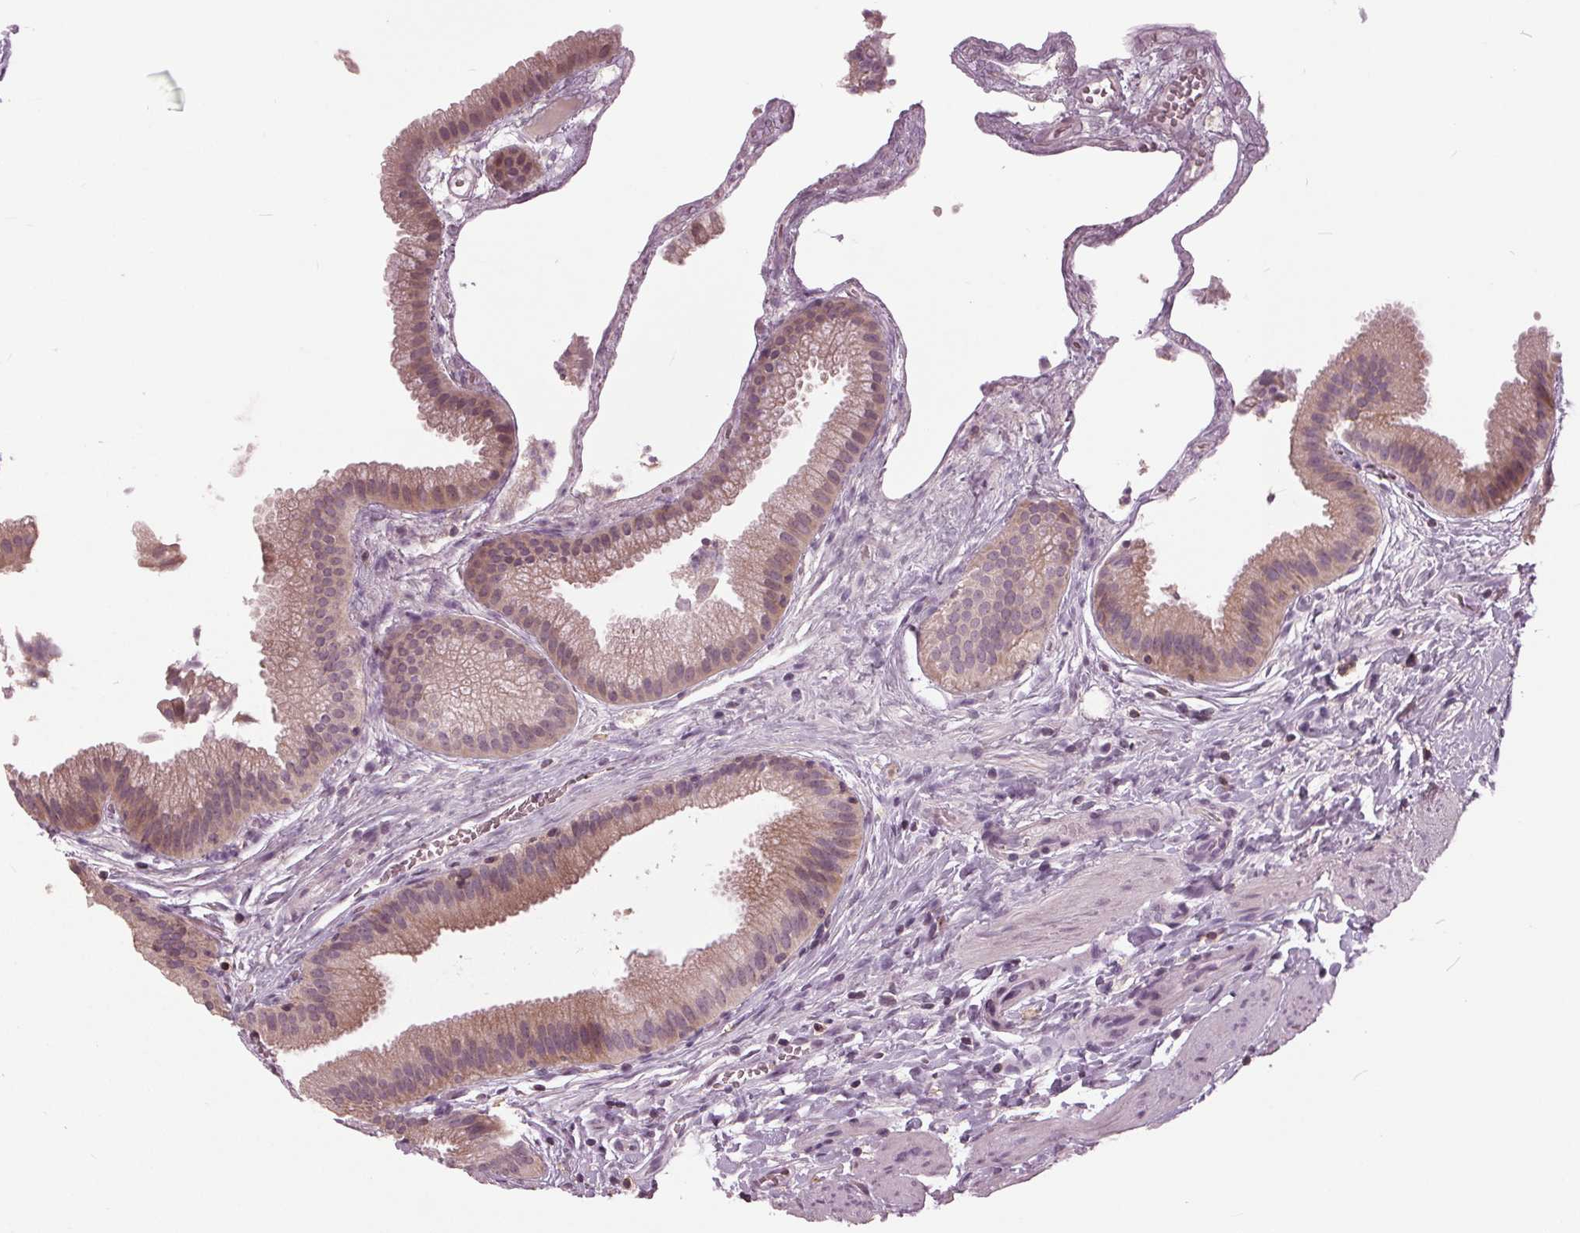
{"staining": {"intensity": "weak", "quantity": ">75%", "location": "cytoplasmic/membranous"}, "tissue": "gallbladder", "cell_type": "Glandular cells", "image_type": "normal", "snomed": [{"axis": "morphology", "description": "Normal tissue, NOS"}, {"axis": "topography", "description": "Gallbladder"}], "caption": "Normal gallbladder displays weak cytoplasmic/membranous positivity in approximately >75% of glandular cells, visualized by immunohistochemistry.", "gene": "SIGLEC6", "patient": {"sex": "female", "age": 63}}